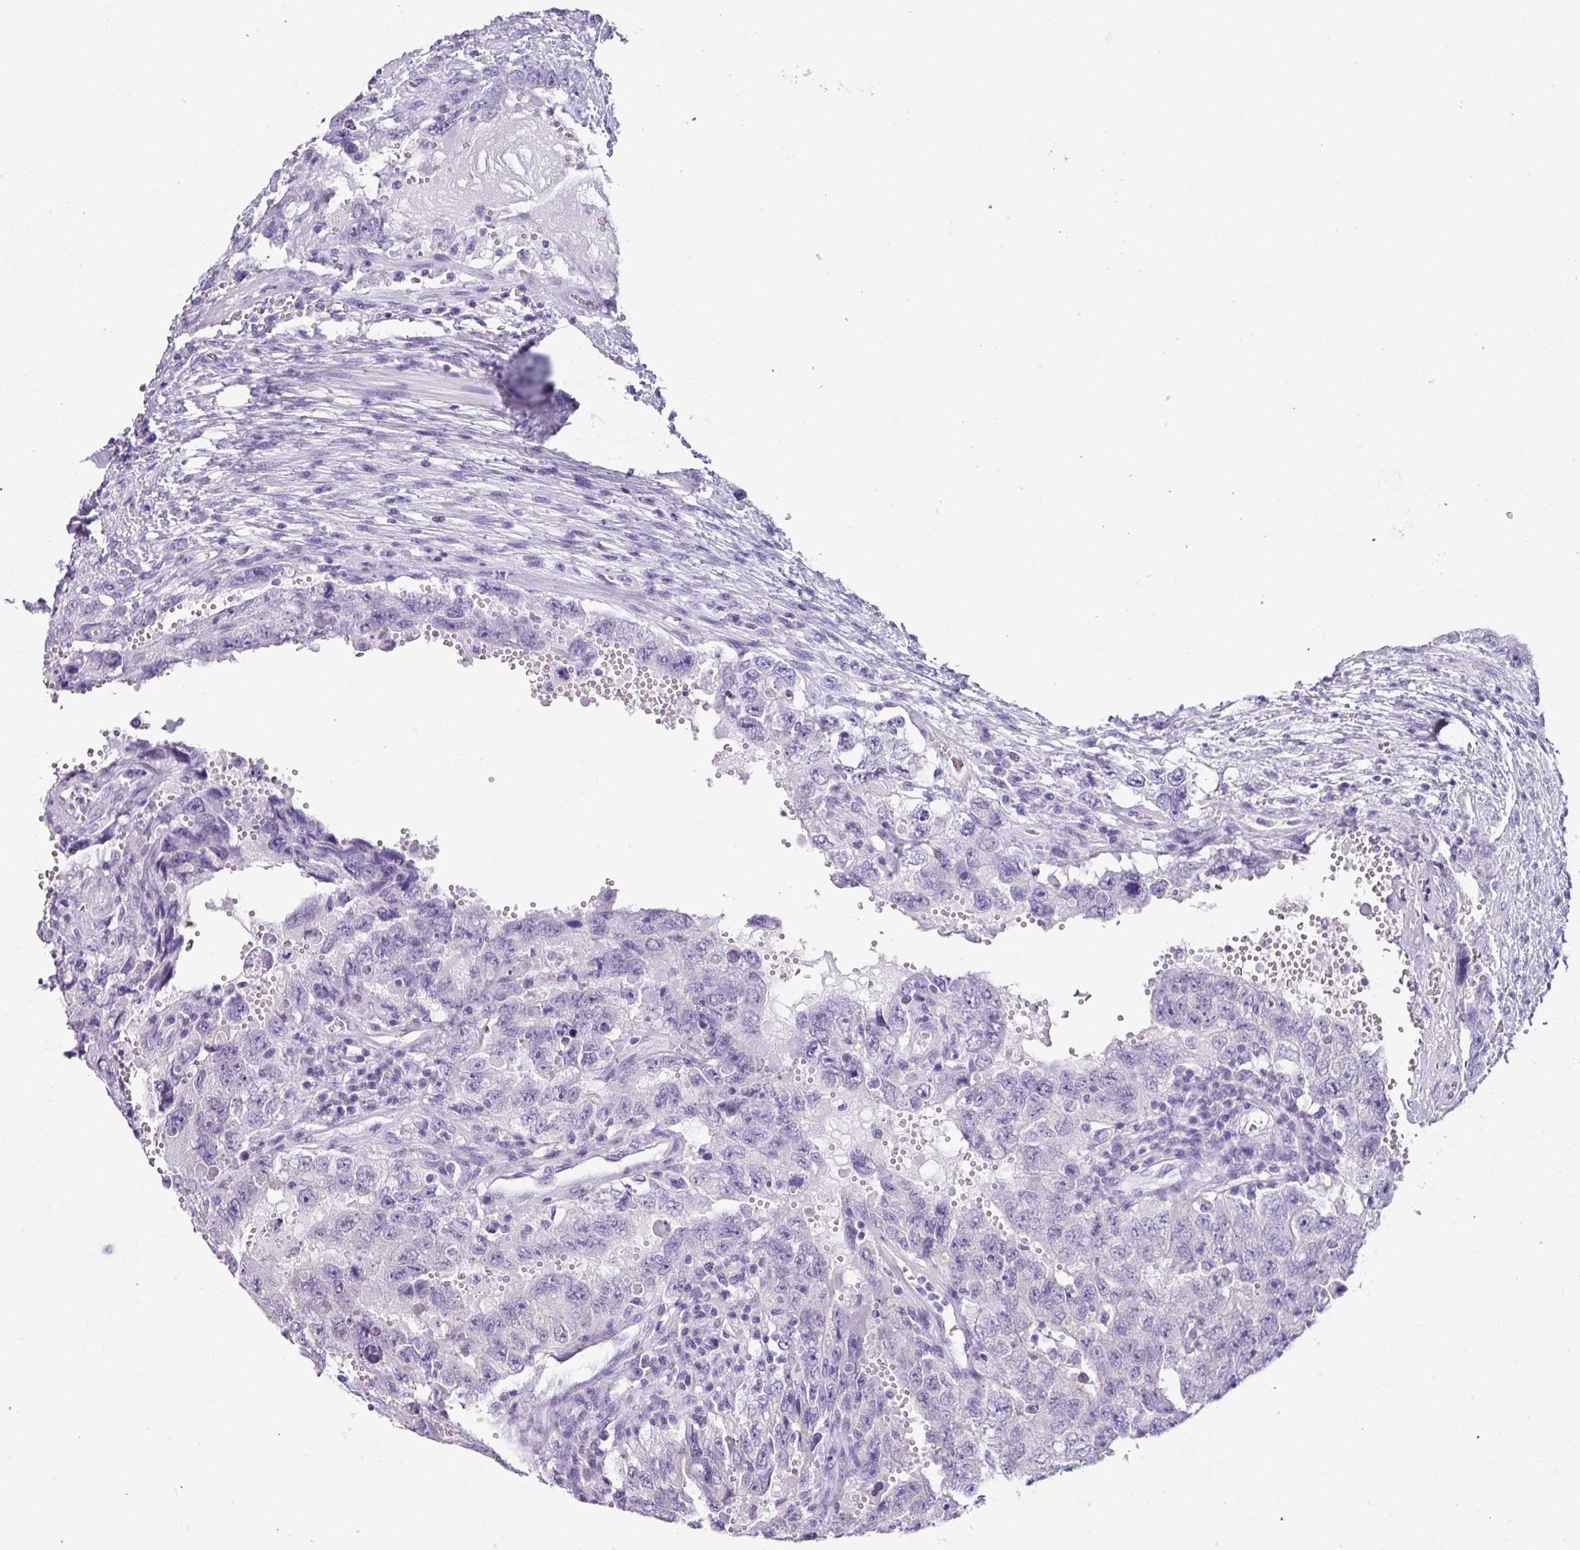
{"staining": {"intensity": "negative", "quantity": "none", "location": "none"}, "tissue": "testis cancer", "cell_type": "Tumor cells", "image_type": "cancer", "snomed": [{"axis": "morphology", "description": "Carcinoma, Embryonal, NOS"}, {"axis": "topography", "description": "Testis"}], "caption": "High power microscopy micrograph of an immunohistochemistry histopathology image of testis cancer (embryonal carcinoma), revealing no significant staining in tumor cells.", "gene": "PALS2", "patient": {"sex": "male", "age": 26}}